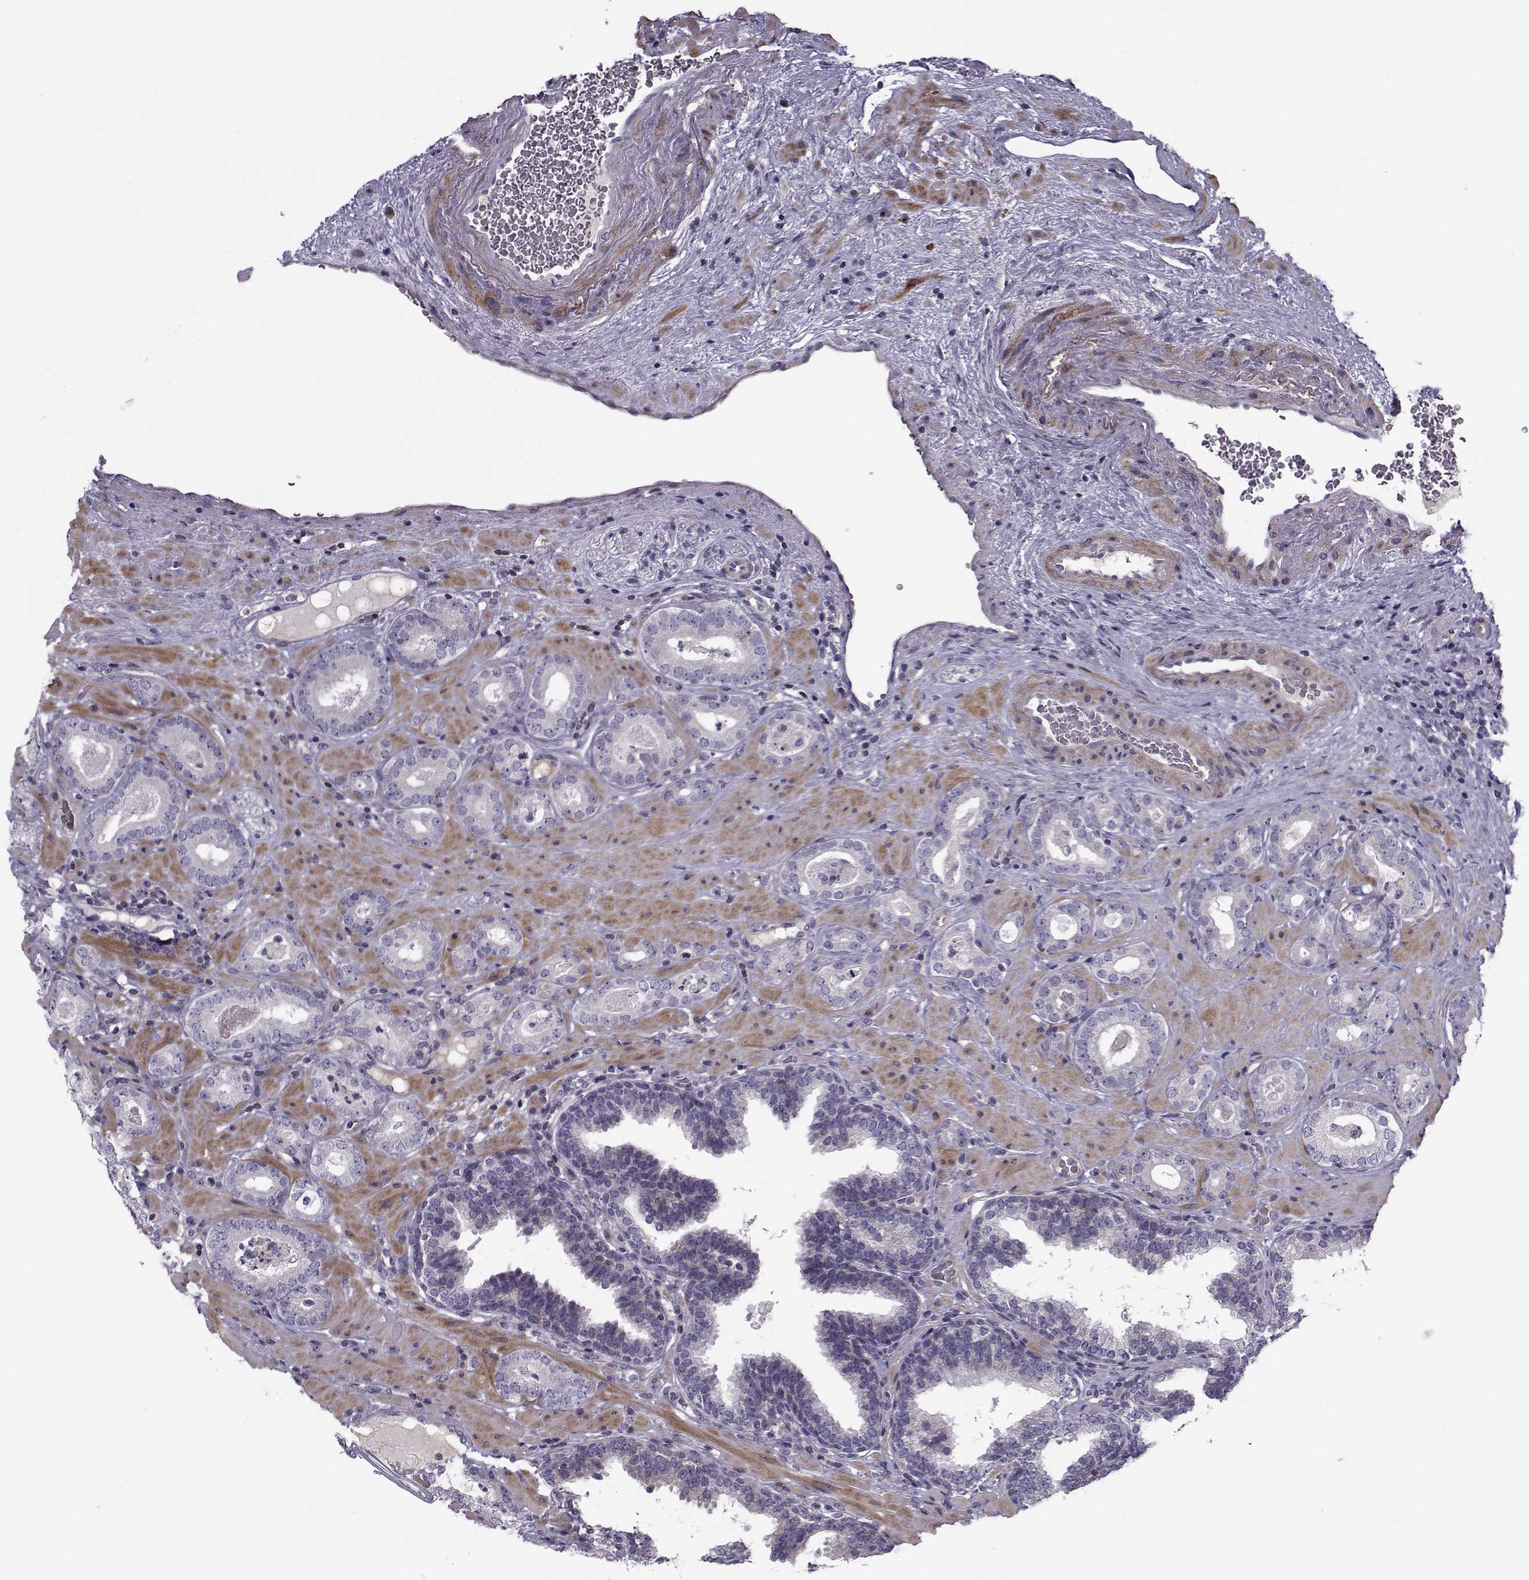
{"staining": {"intensity": "negative", "quantity": "none", "location": "none"}, "tissue": "prostate cancer", "cell_type": "Tumor cells", "image_type": "cancer", "snomed": [{"axis": "morphology", "description": "Adenocarcinoma, Low grade"}, {"axis": "topography", "description": "Prostate"}], "caption": "Tumor cells show no significant positivity in prostate adenocarcinoma (low-grade). (DAB immunohistochemistry (IHC) visualized using brightfield microscopy, high magnification).", "gene": "LRRC27", "patient": {"sex": "male", "age": 60}}